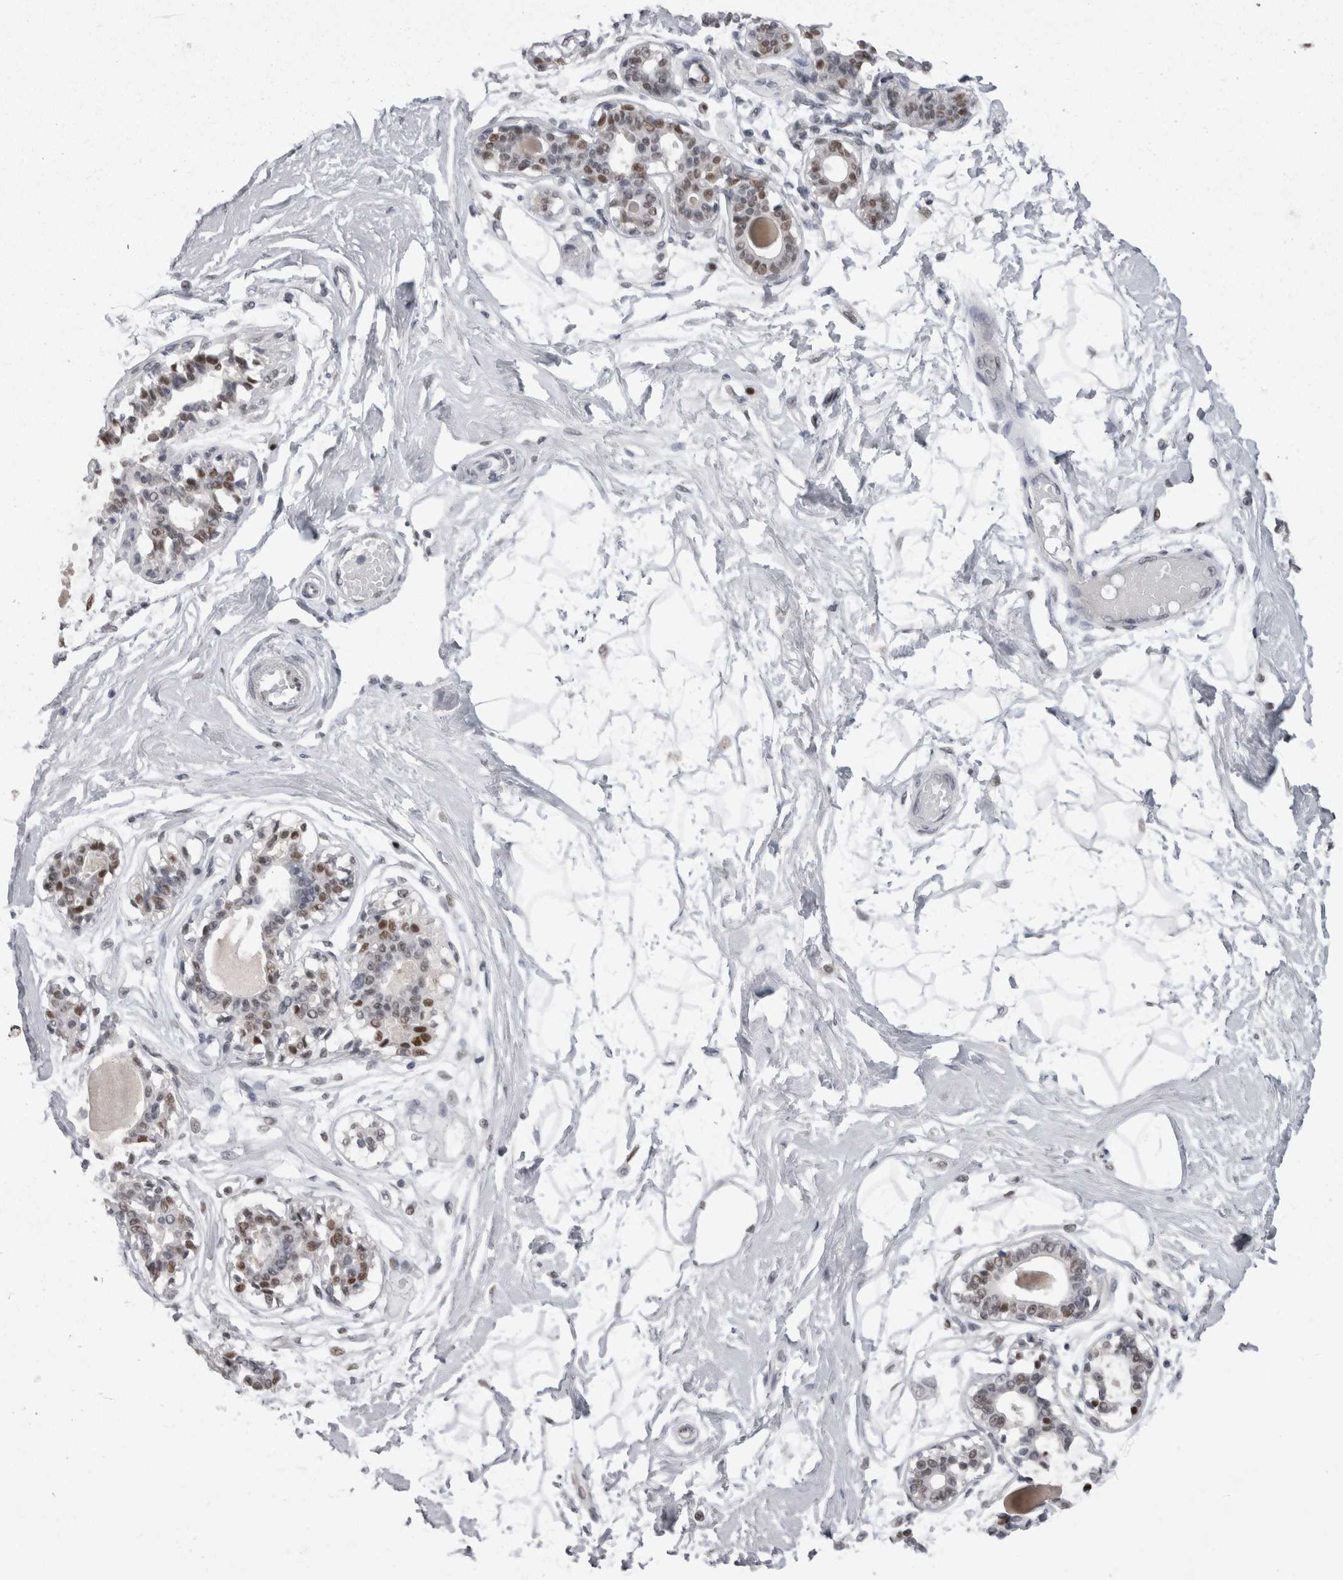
{"staining": {"intensity": "weak", "quantity": ">75%", "location": "nuclear"}, "tissue": "breast", "cell_type": "Adipocytes", "image_type": "normal", "snomed": [{"axis": "morphology", "description": "Normal tissue, NOS"}, {"axis": "topography", "description": "Breast"}], "caption": "Protein expression analysis of normal breast displays weak nuclear positivity in approximately >75% of adipocytes. (DAB IHC, brown staining for protein, blue staining for nuclei).", "gene": "C1orf54", "patient": {"sex": "female", "age": 45}}